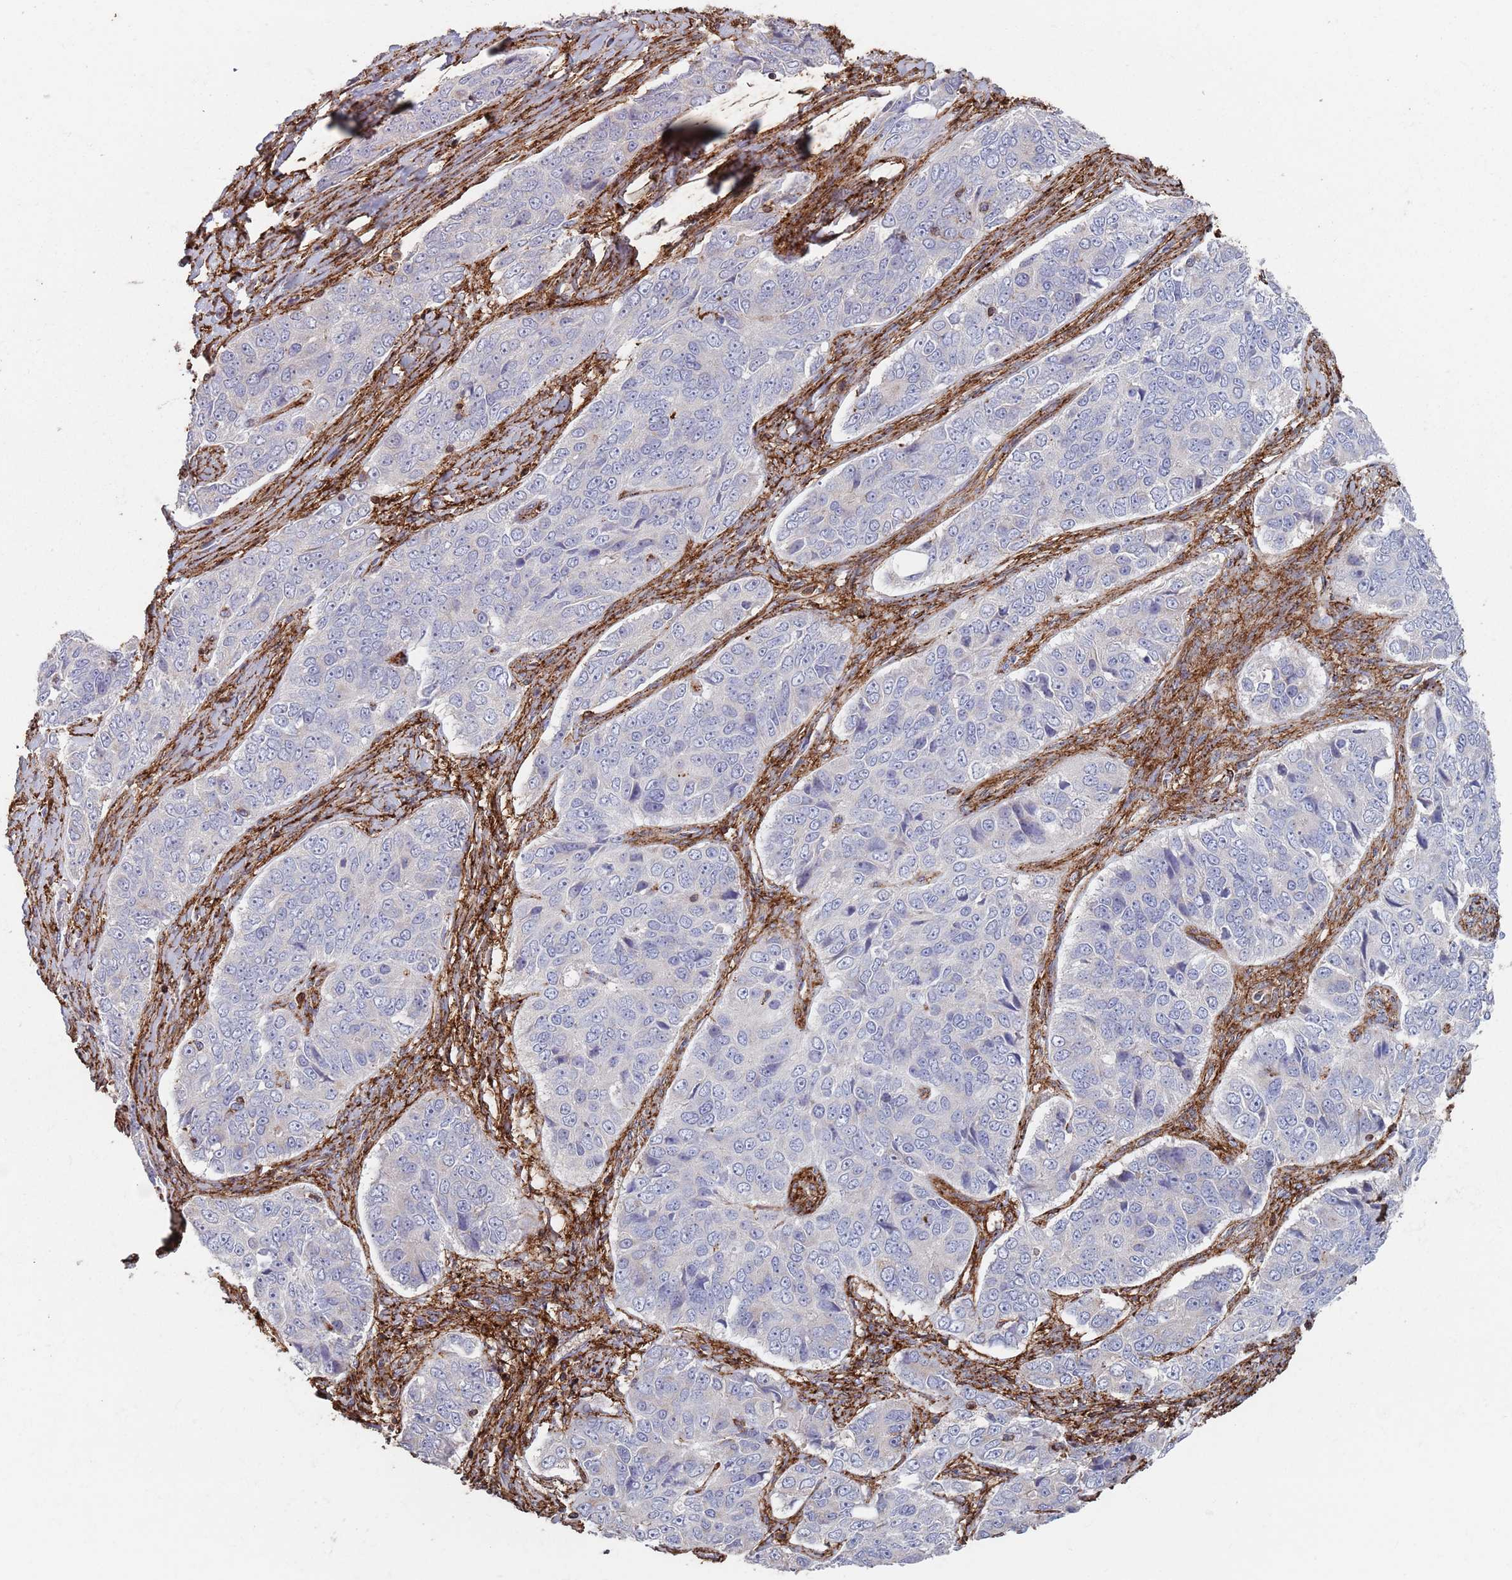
{"staining": {"intensity": "negative", "quantity": "none", "location": "none"}, "tissue": "ovarian cancer", "cell_type": "Tumor cells", "image_type": "cancer", "snomed": [{"axis": "morphology", "description": "Carcinoma, endometroid"}, {"axis": "topography", "description": "Ovary"}], "caption": "Ovarian cancer was stained to show a protein in brown. There is no significant expression in tumor cells.", "gene": "RNF144A", "patient": {"sex": "female", "age": 51}}